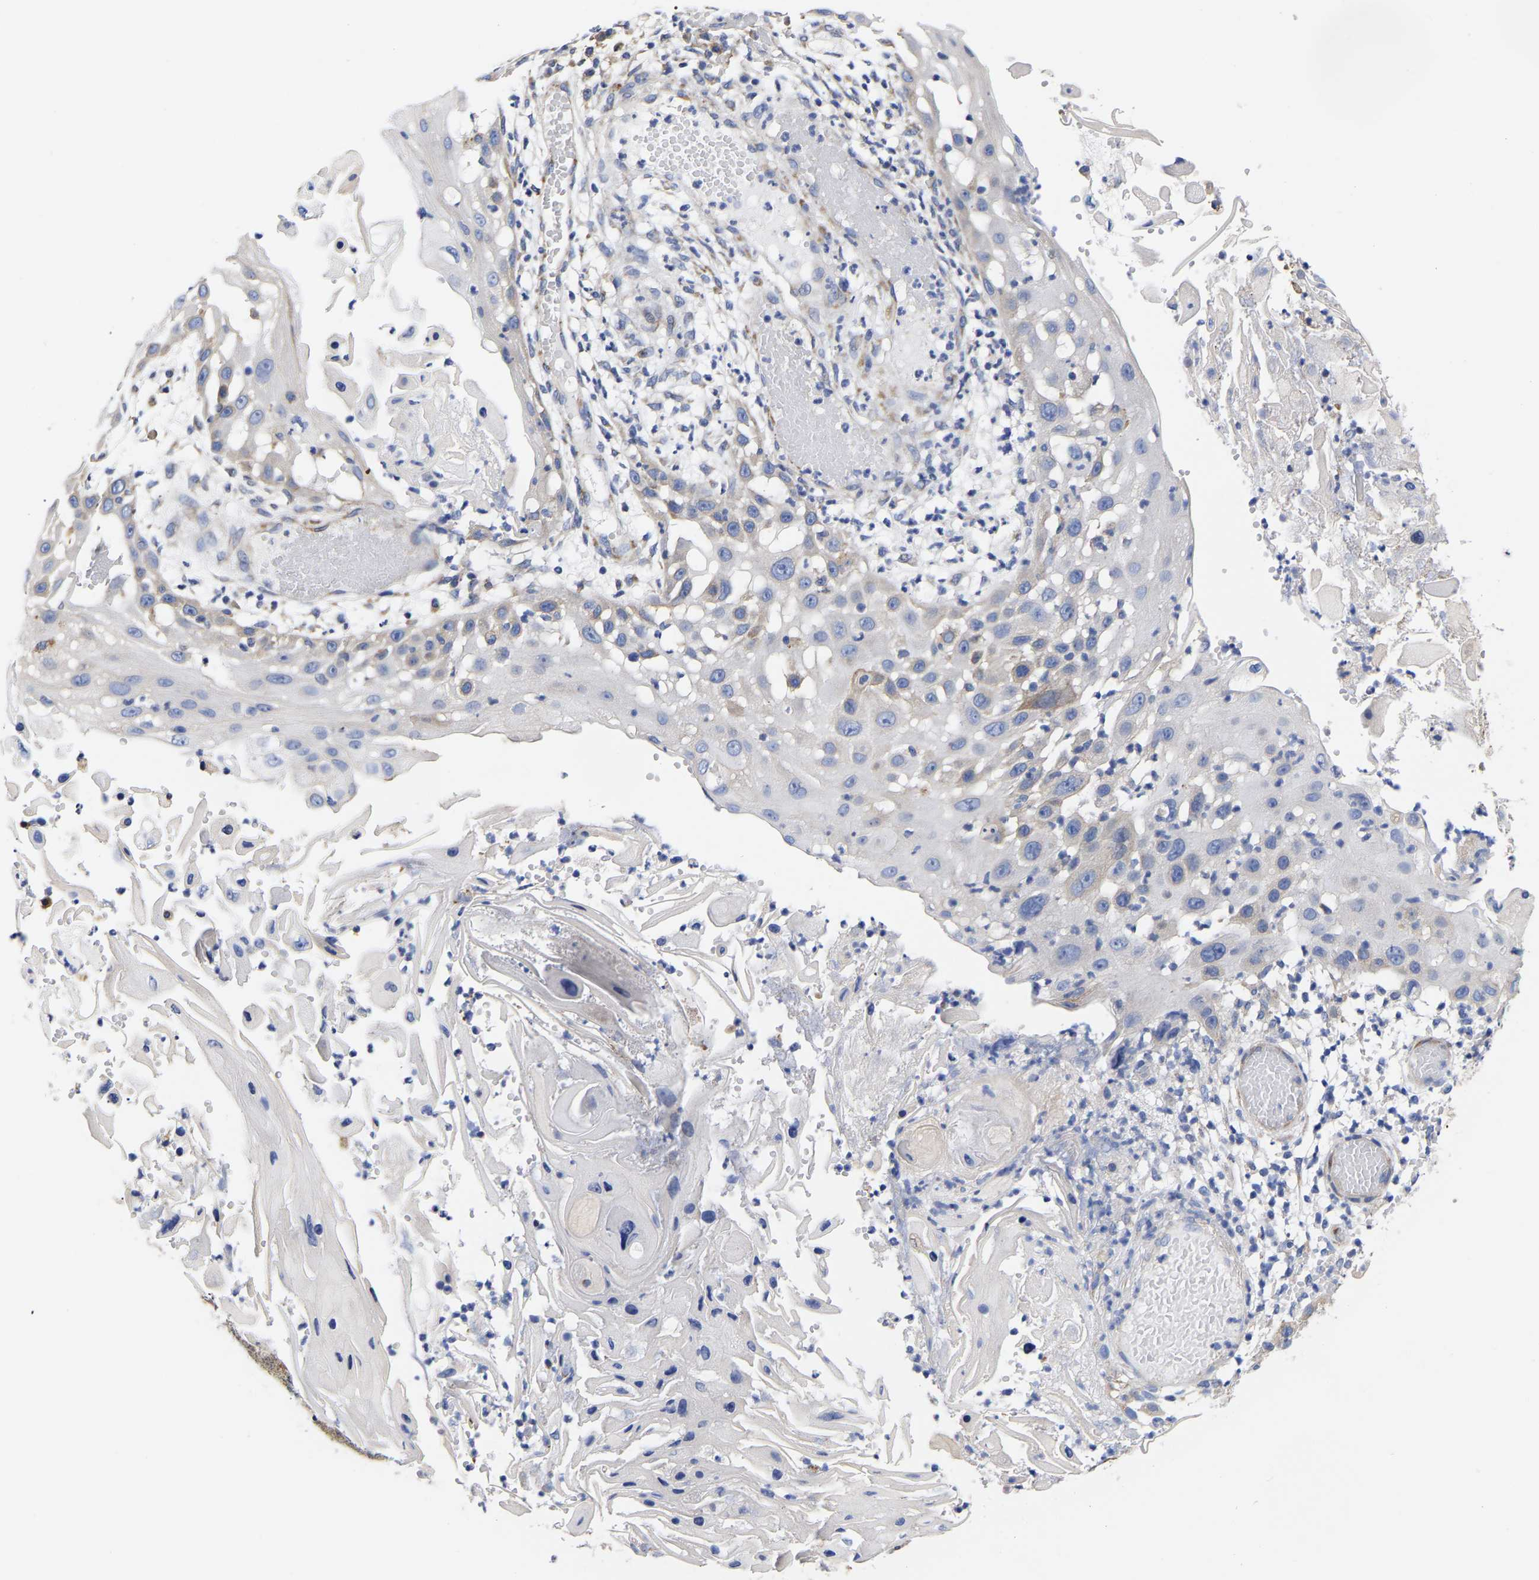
{"staining": {"intensity": "weak", "quantity": "<25%", "location": "cytoplasmic/membranous"}, "tissue": "skin cancer", "cell_type": "Tumor cells", "image_type": "cancer", "snomed": [{"axis": "morphology", "description": "Squamous cell carcinoma, NOS"}, {"axis": "topography", "description": "Skin"}], "caption": "This histopathology image is of squamous cell carcinoma (skin) stained with immunohistochemistry (IHC) to label a protein in brown with the nuclei are counter-stained blue. There is no staining in tumor cells. (DAB immunohistochemistry (IHC), high magnification).", "gene": "CFAP298", "patient": {"sex": "female", "age": 44}}